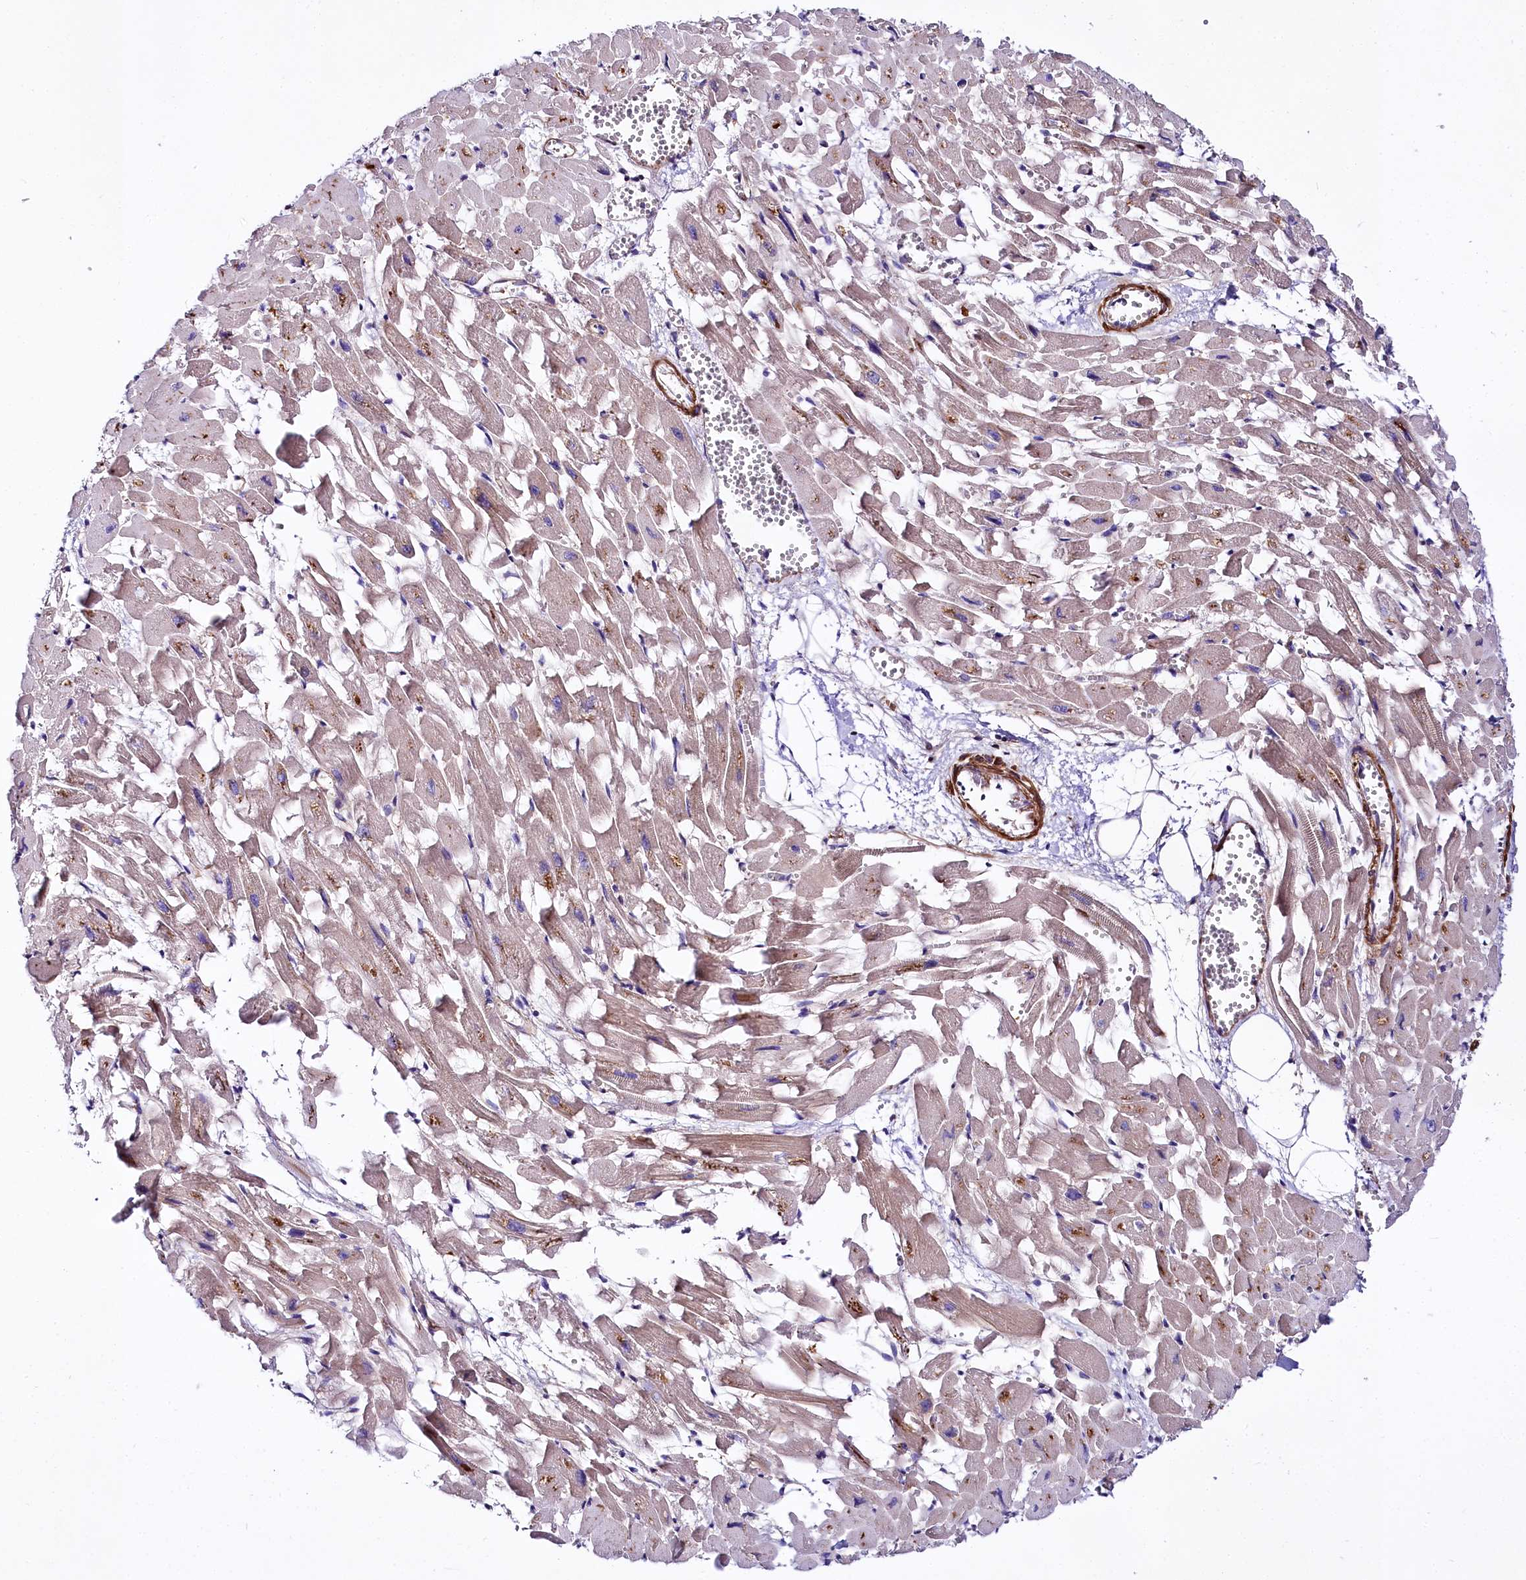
{"staining": {"intensity": "weak", "quantity": ">75%", "location": "cytoplasmic/membranous"}, "tissue": "heart muscle", "cell_type": "Cardiomyocytes", "image_type": "normal", "snomed": [{"axis": "morphology", "description": "Normal tissue, NOS"}, {"axis": "topography", "description": "Heart"}], "caption": "Protein expression analysis of normal human heart muscle reveals weak cytoplasmic/membranous positivity in approximately >75% of cardiomyocytes.", "gene": "FCHSD2", "patient": {"sex": "female", "age": 64}}